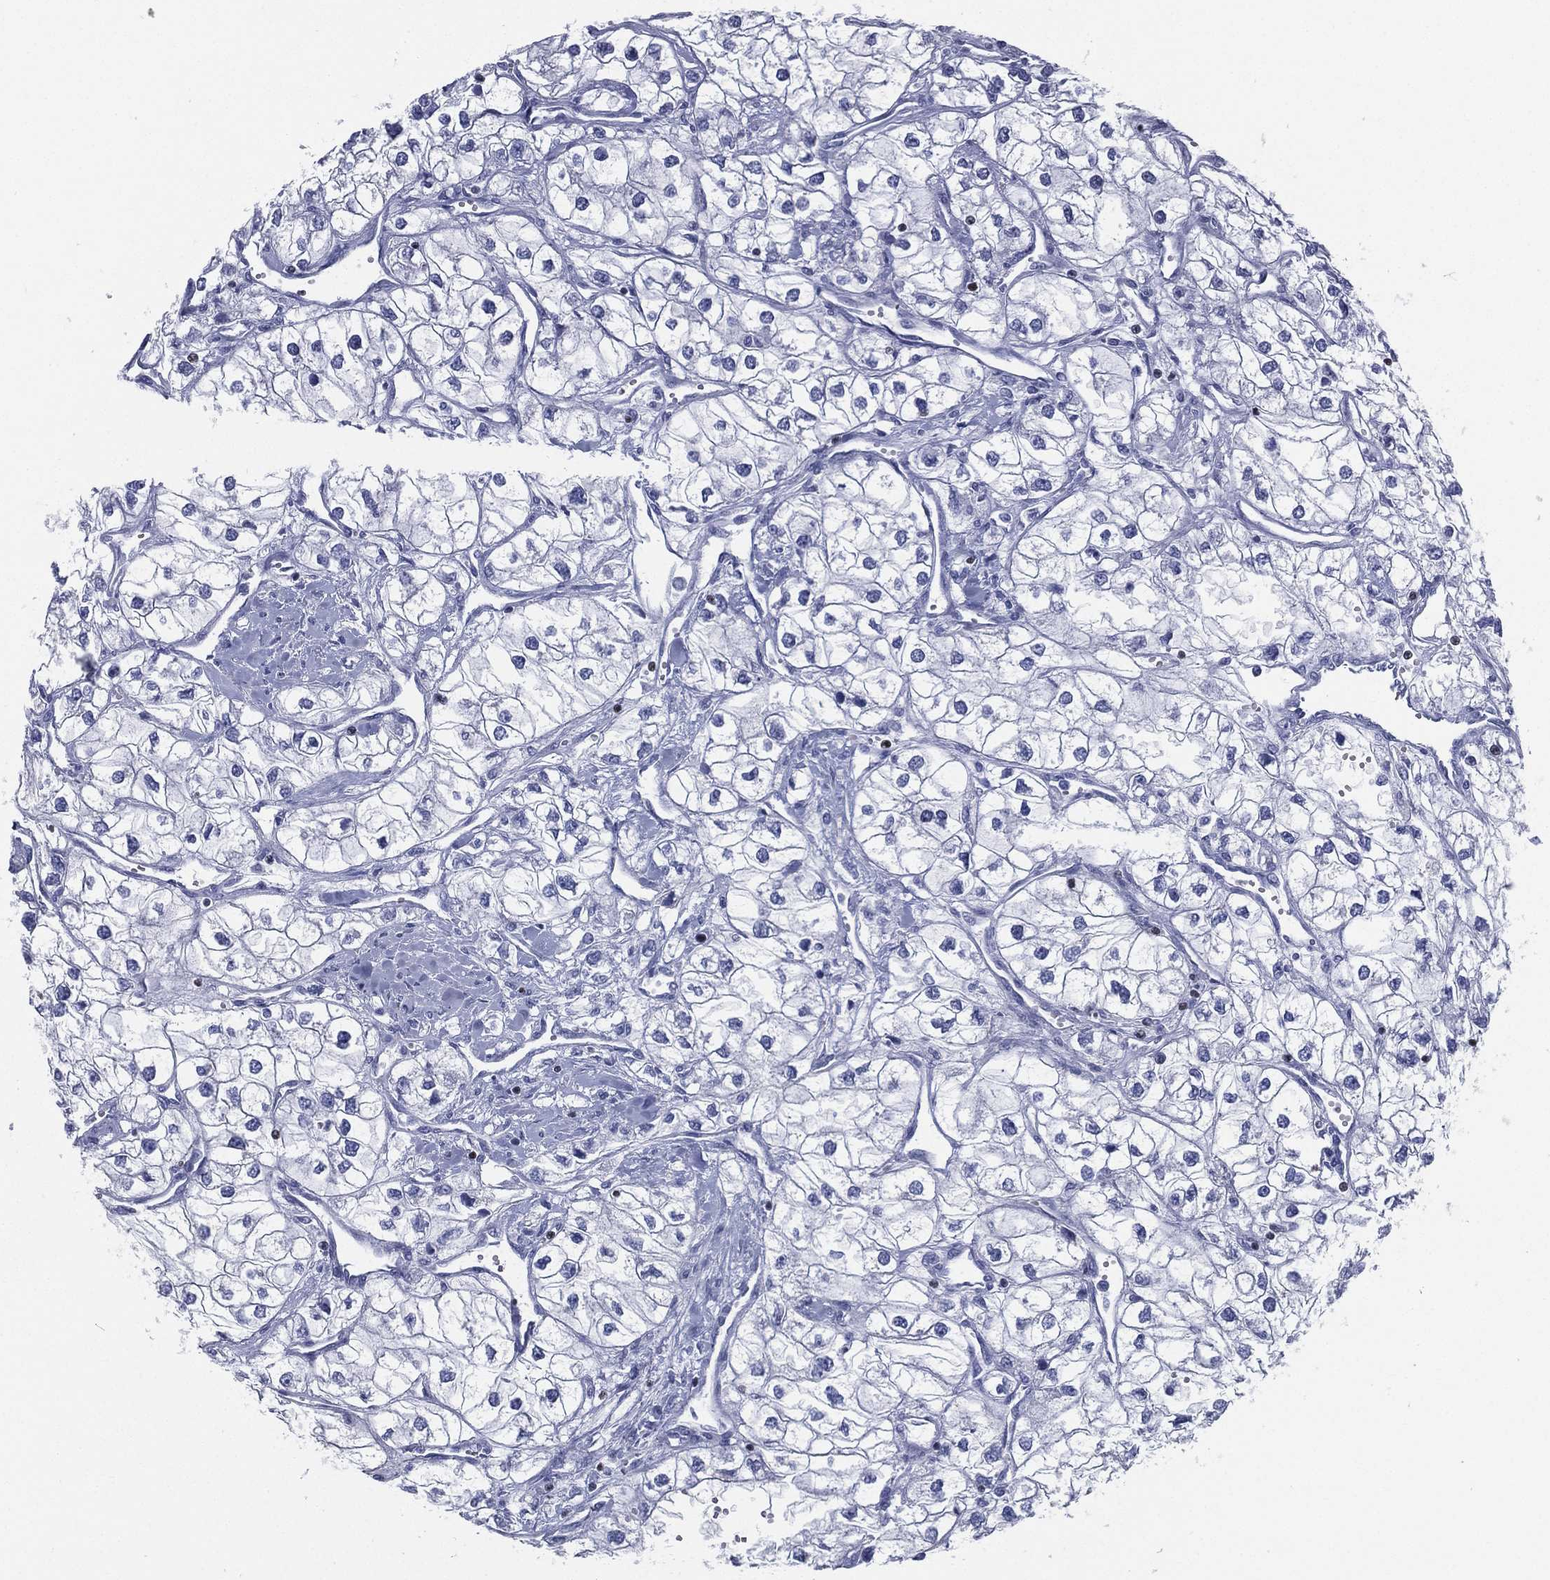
{"staining": {"intensity": "negative", "quantity": "none", "location": "none"}, "tissue": "renal cancer", "cell_type": "Tumor cells", "image_type": "cancer", "snomed": [{"axis": "morphology", "description": "Adenocarcinoma, NOS"}, {"axis": "topography", "description": "Kidney"}], "caption": "High magnification brightfield microscopy of renal adenocarcinoma stained with DAB (brown) and counterstained with hematoxylin (blue): tumor cells show no significant expression.", "gene": "PYHIN1", "patient": {"sex": "male", "age": 59}}